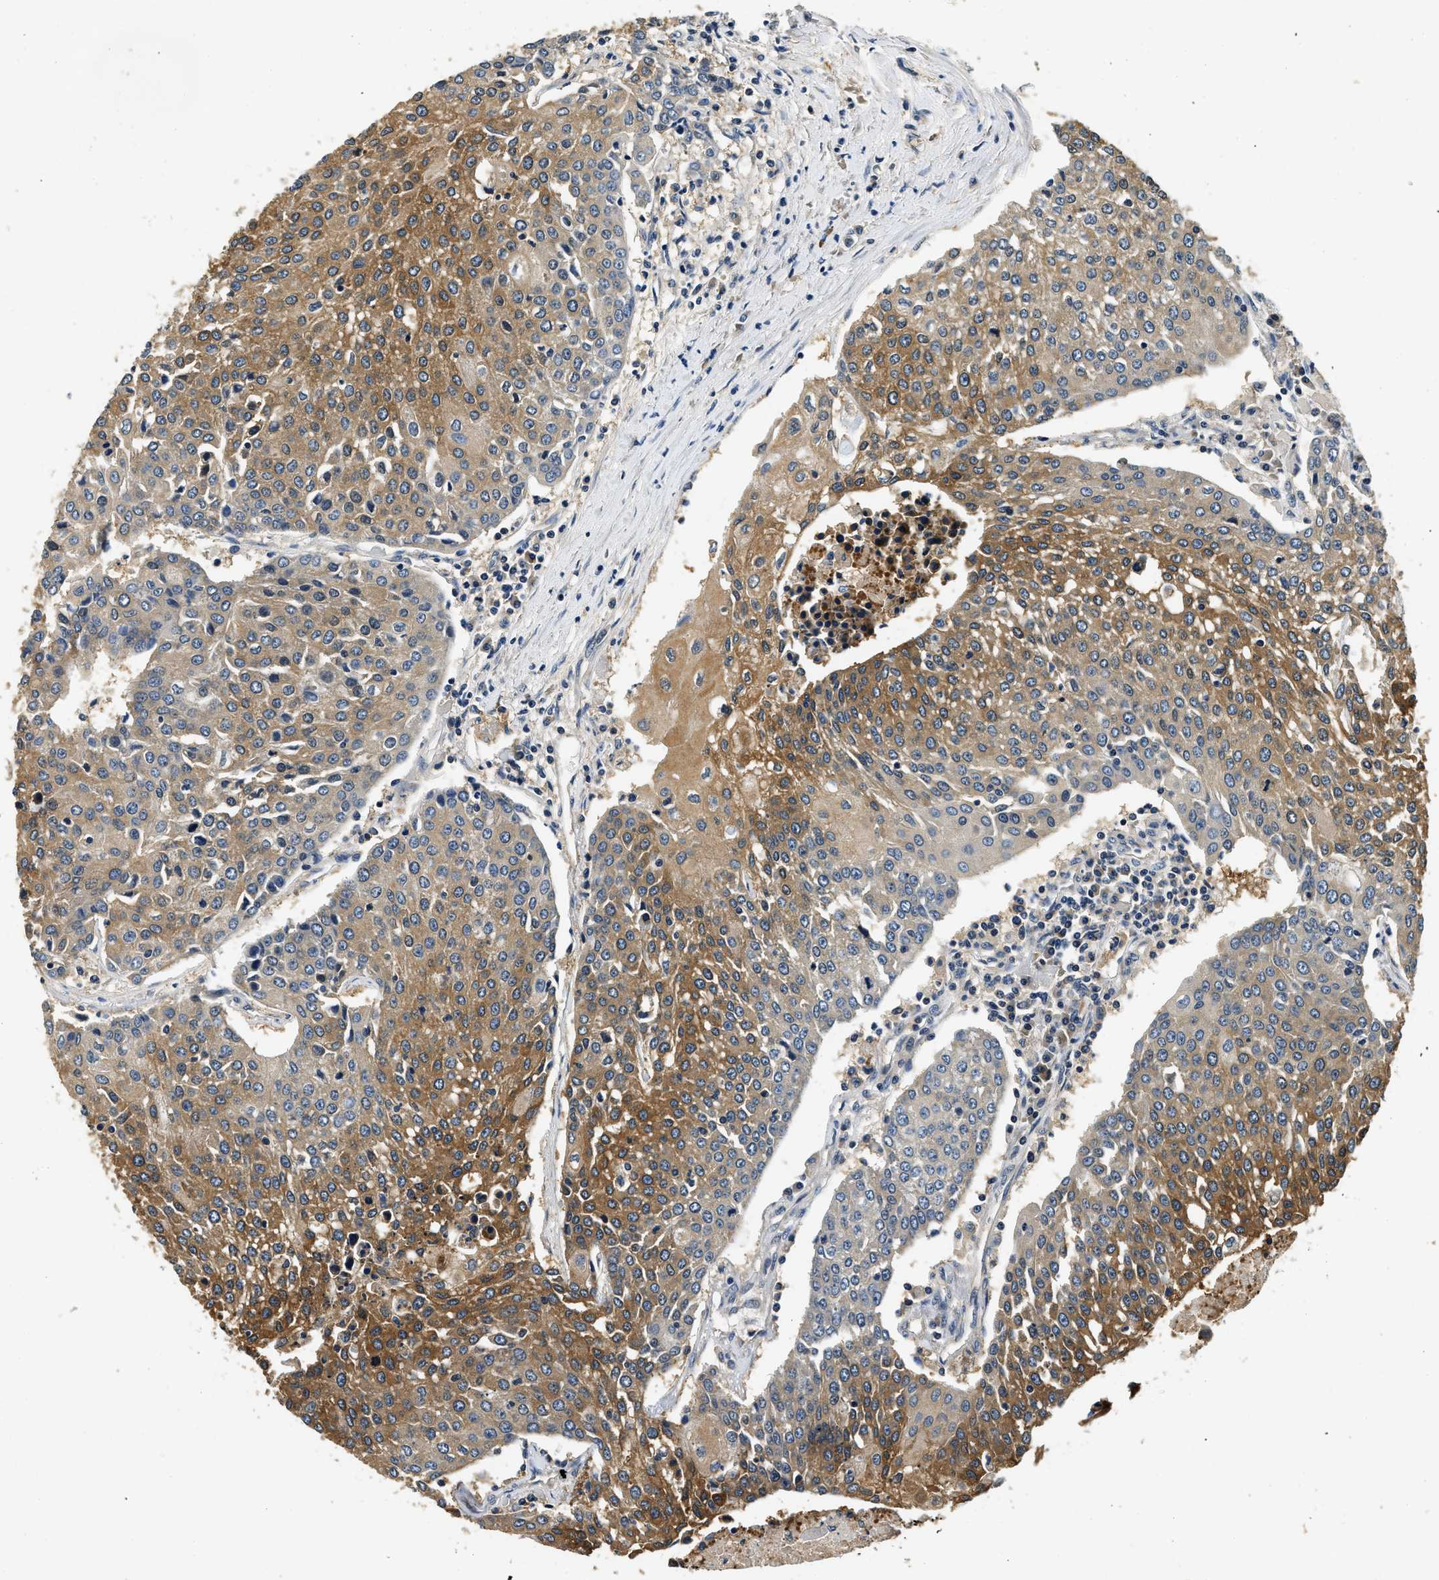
{"staining": {"intensity": "moderate", "quantity": ">75%", "location": "cytoplasmic/membranous"}, "tissue": "urothelial cancer", "cell_type": "Tumor cells", "image_type": "cancer", "snomed": [{"axis": "morphology", "description": "Urothelial carcinoma, High grade"}, {"axis": "topography", "description": "Urinary bladder"}], "caption": "This is a histology image of immunohistochemistry staining of high-grade urothelial carcinoma, which shows moderate positivity in the cytoplasmic/membranous of tumor cells.", "gene": "RESF1", "patient": {"sex": "female", "age": 85}}